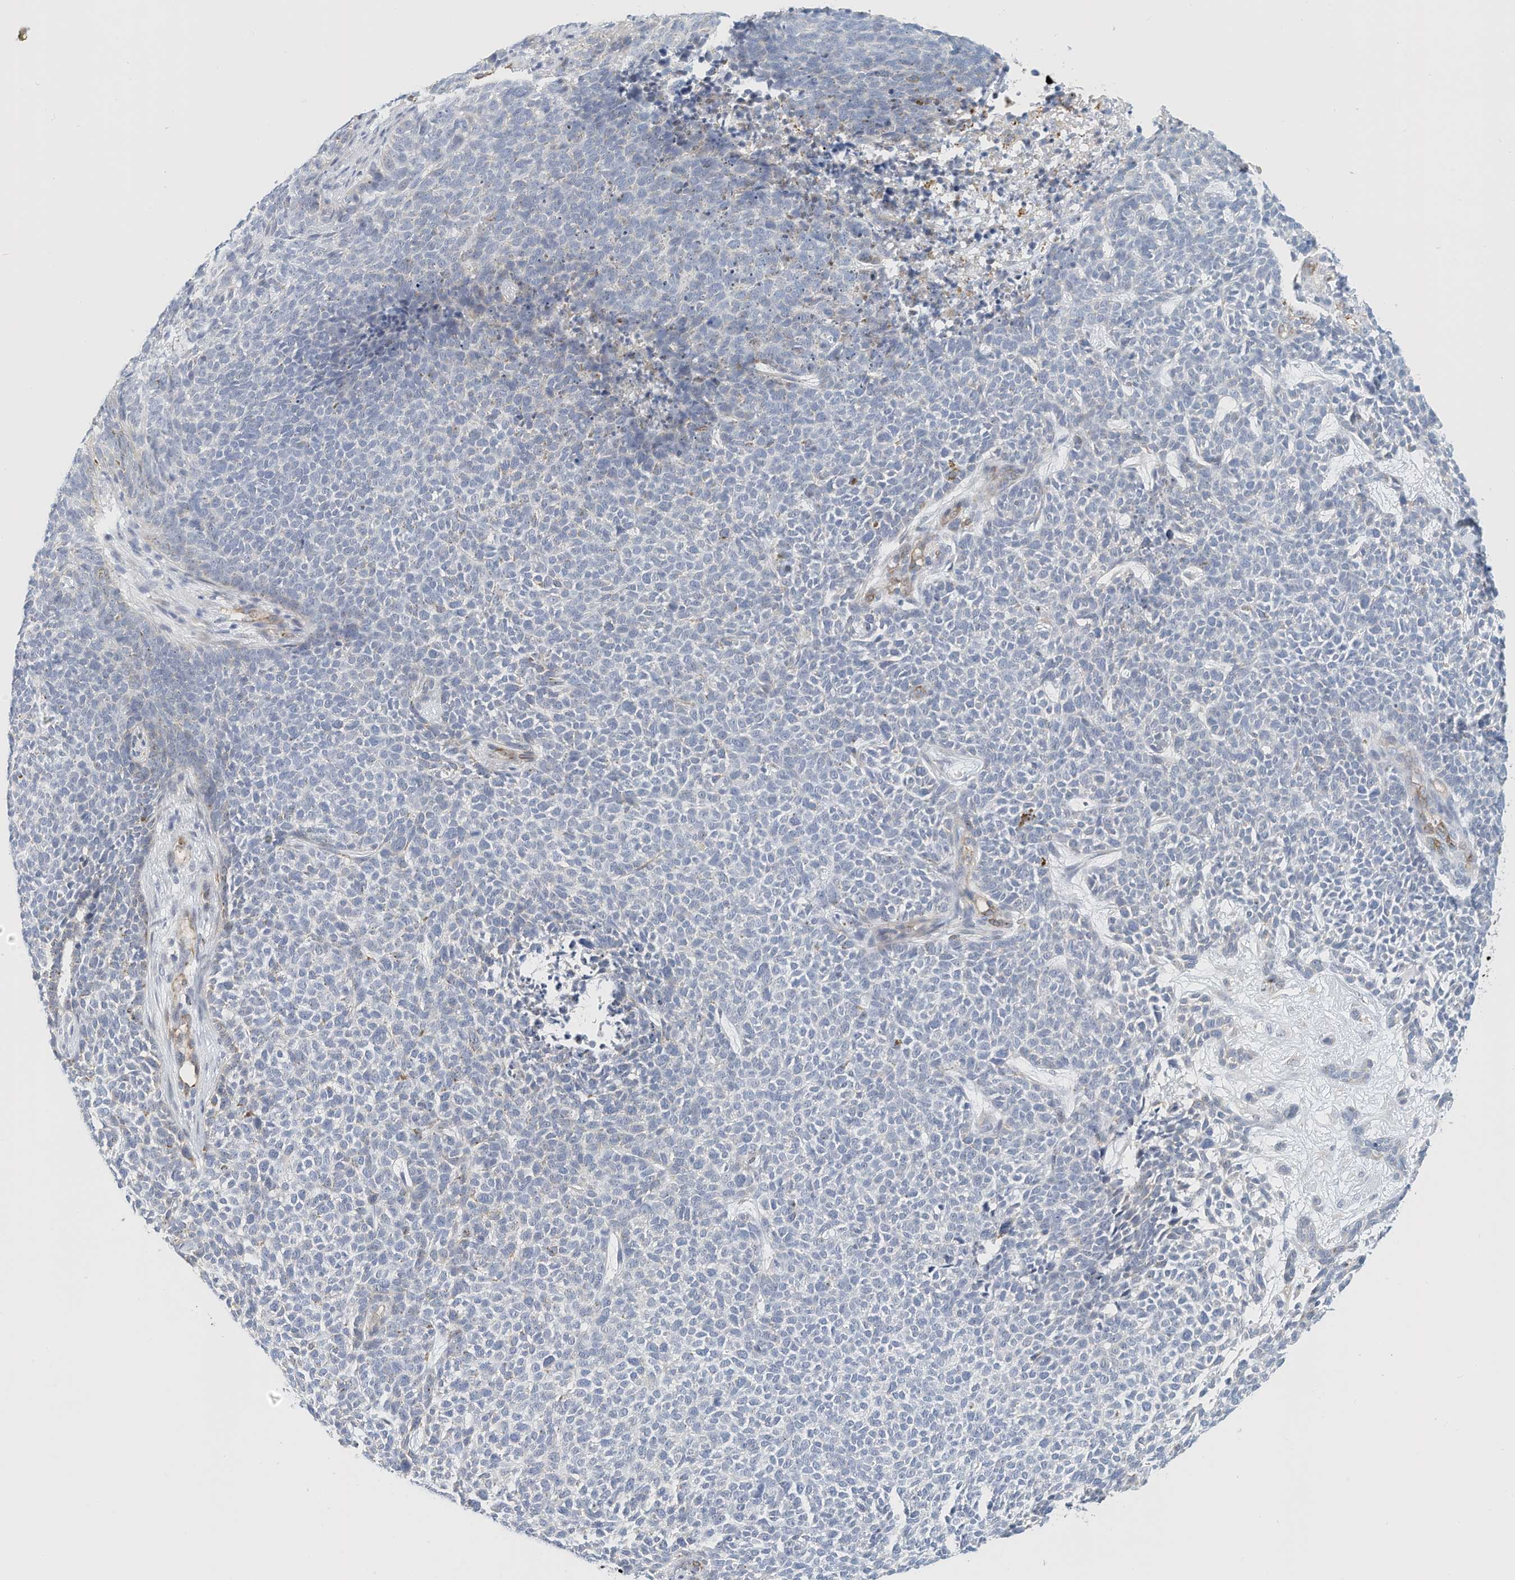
{"staining": {"intensity": "negative", "quantity": "none", "location": "none"}, "tissue": "skin cancer", "cell_type": "Tumor cells", "image_type": "cancer", "snomed": [{"axis": "morphology", "description": "Basal cell carcinoma"}, {"axis": "topography", "description": "Skin"}], "caption": "Immunohistochemical staining of human skin cancer reveals no significant staining in tumor cells.", "gene": "ARHGAP28", "patient": {"sex": "female", "age": 84}}